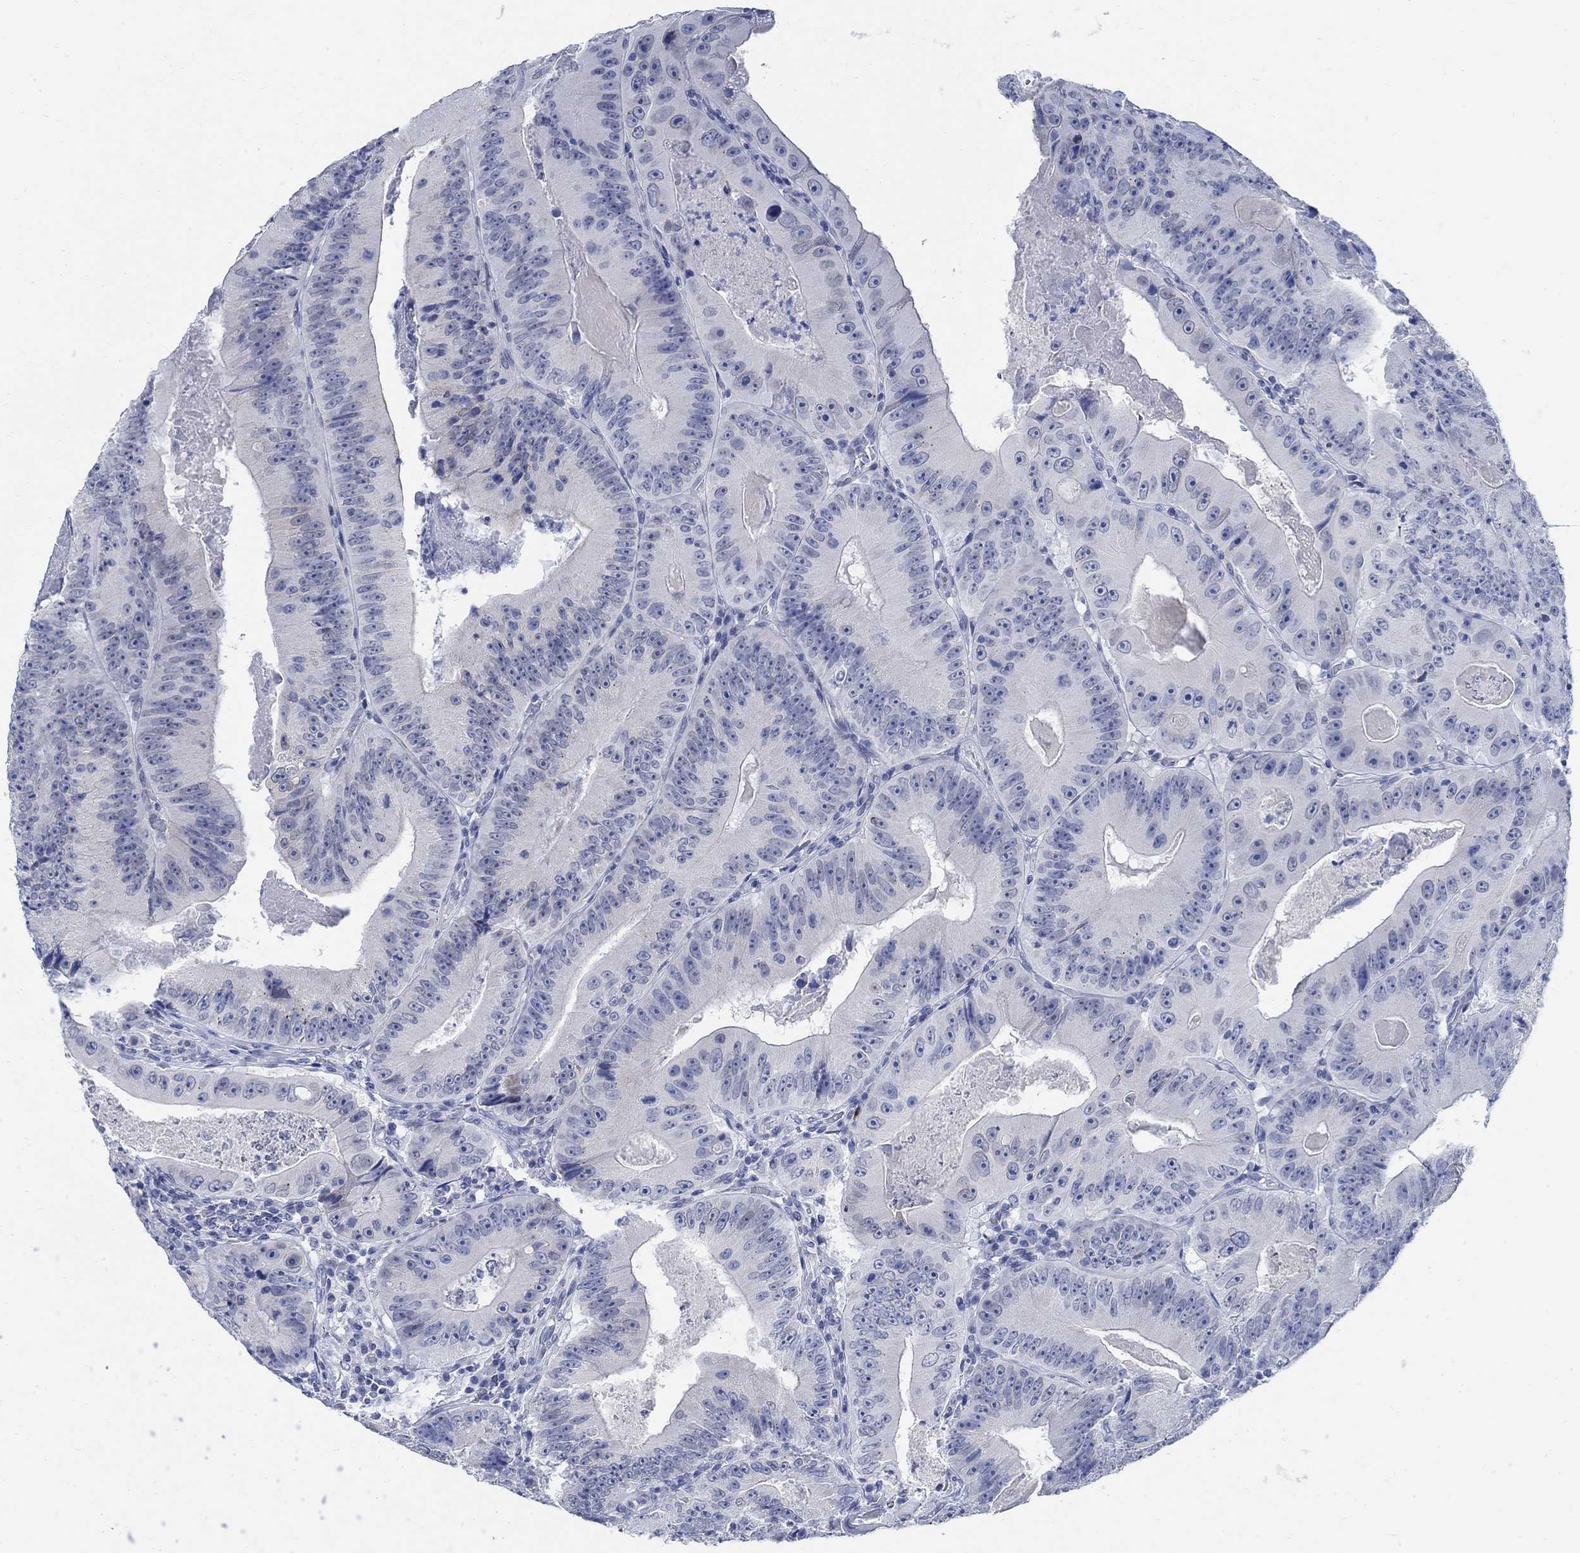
{"staining": {"intensity": "negative", "quantity": "none", "location": "none"}, "tissue": "colorectal cancer", "cell_type": "Tumor cells", "image_type": "cancer", "snomed": [{"axis": "morphology", "description": "Adenocarcinoma, NOS"}, {"axis": "topography", "description": "Colon"}], "caption": "Colorectal cancer (adenocarcinoma) stained for a protein using immunohistochemistry displays no staining tumor cells.", "gene": "CAMK2N1", "patient": {"sex": "female", "age": 86}}